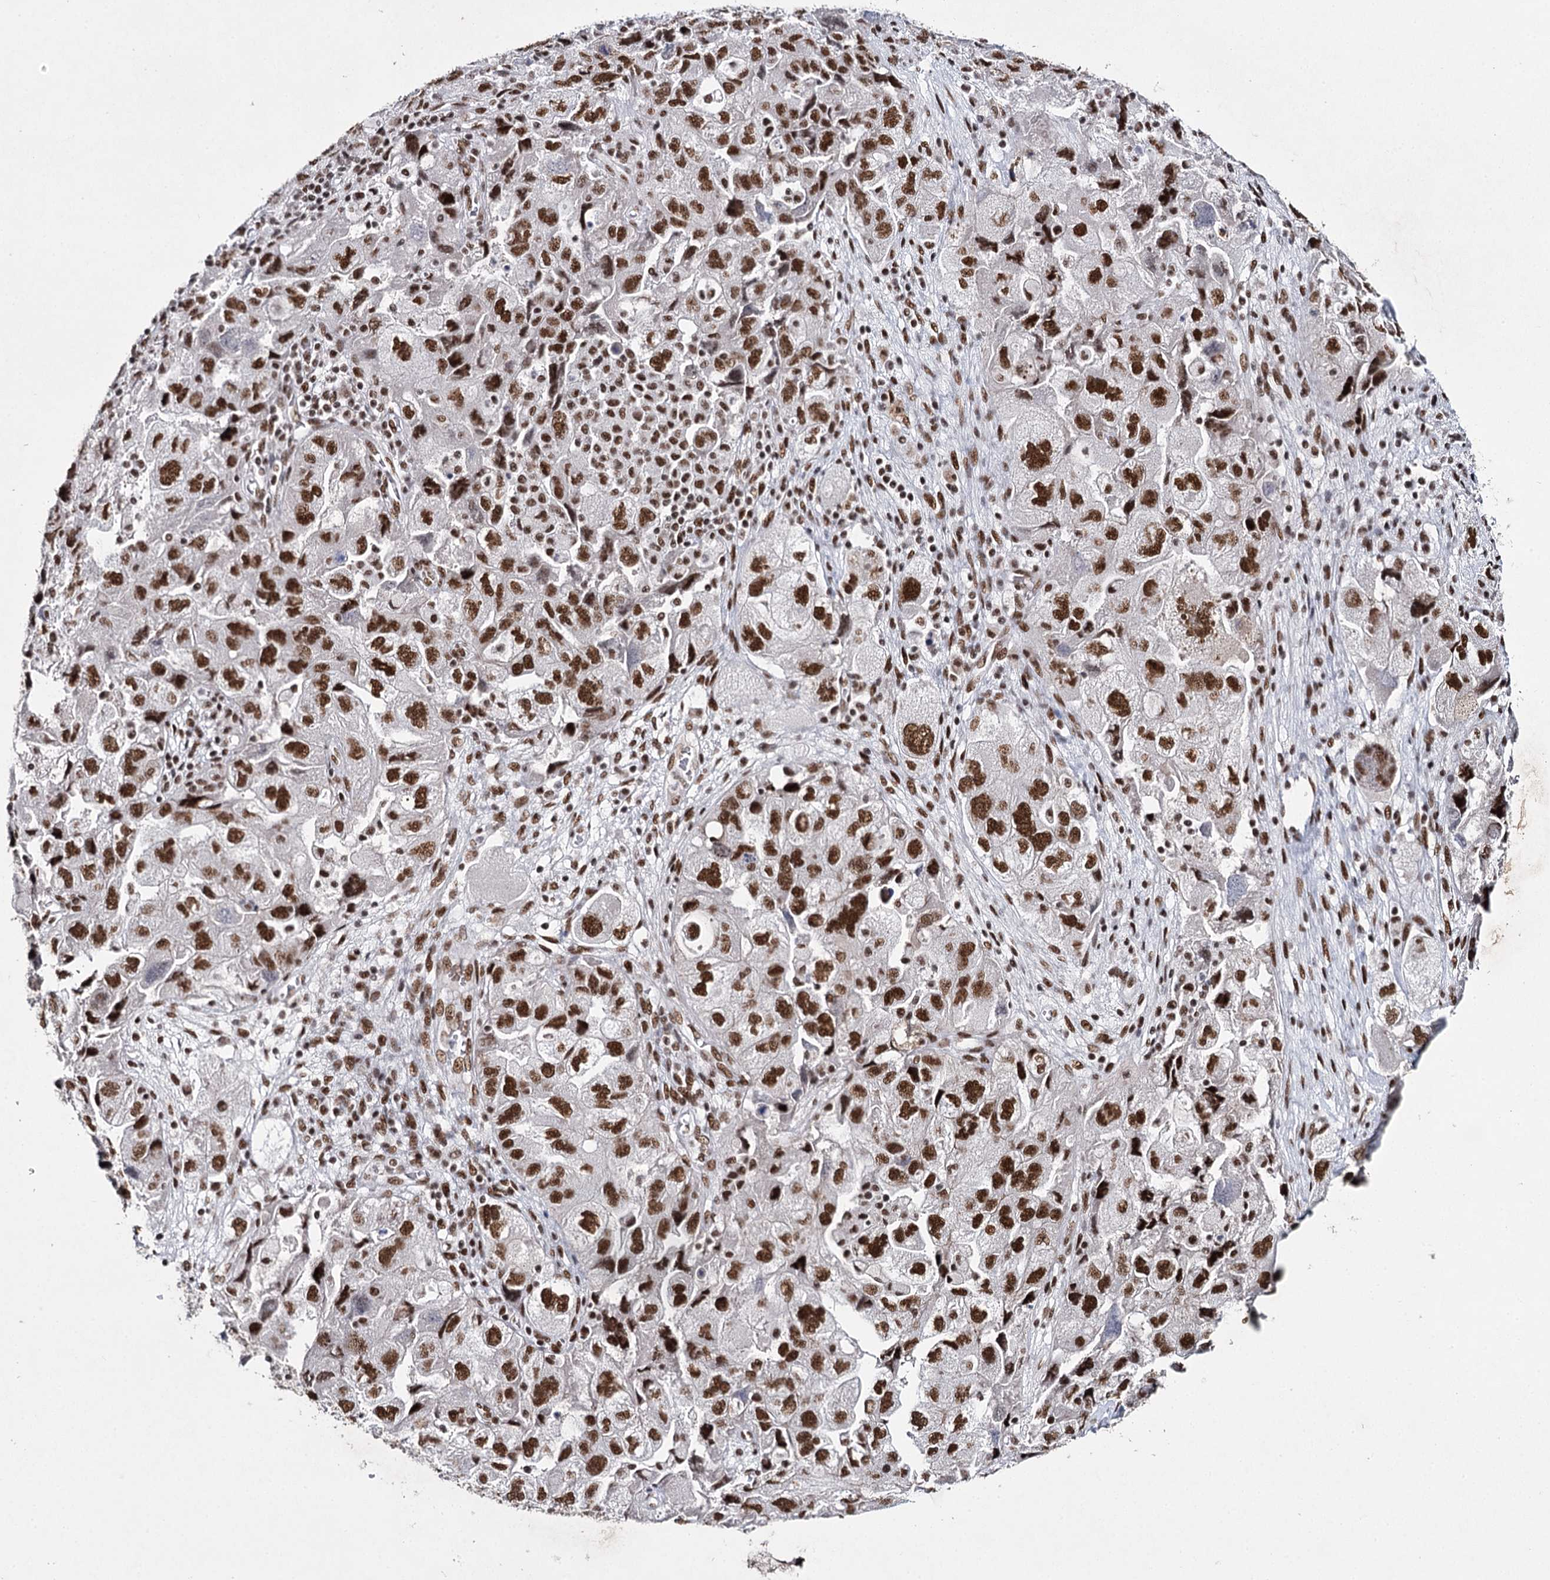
{"staining": {"intensity": "moderate", "quantity": ">75%", "location": "nuclear"}, "tissue": "ovarian cancer", "cell_type": "Tumor cells", "image_type": "cancer", "snomed": [{"axis": "morphology", "description": "Carcinoma, NOS"}, {"axis": "morphology", "description": "Cystadenocarcinoma, serous, NOS"}, {"axis": "topography", "description": "Ovary"}], "caption": "DAB immunohistochemical staining of serous cystadenocarcinoma (ovarian) demonstrates moderate nuclear protein expression in about >75% of tumor cells.", "gene": "SCAF8", "patient": {"sex": "female", "age": 69}}